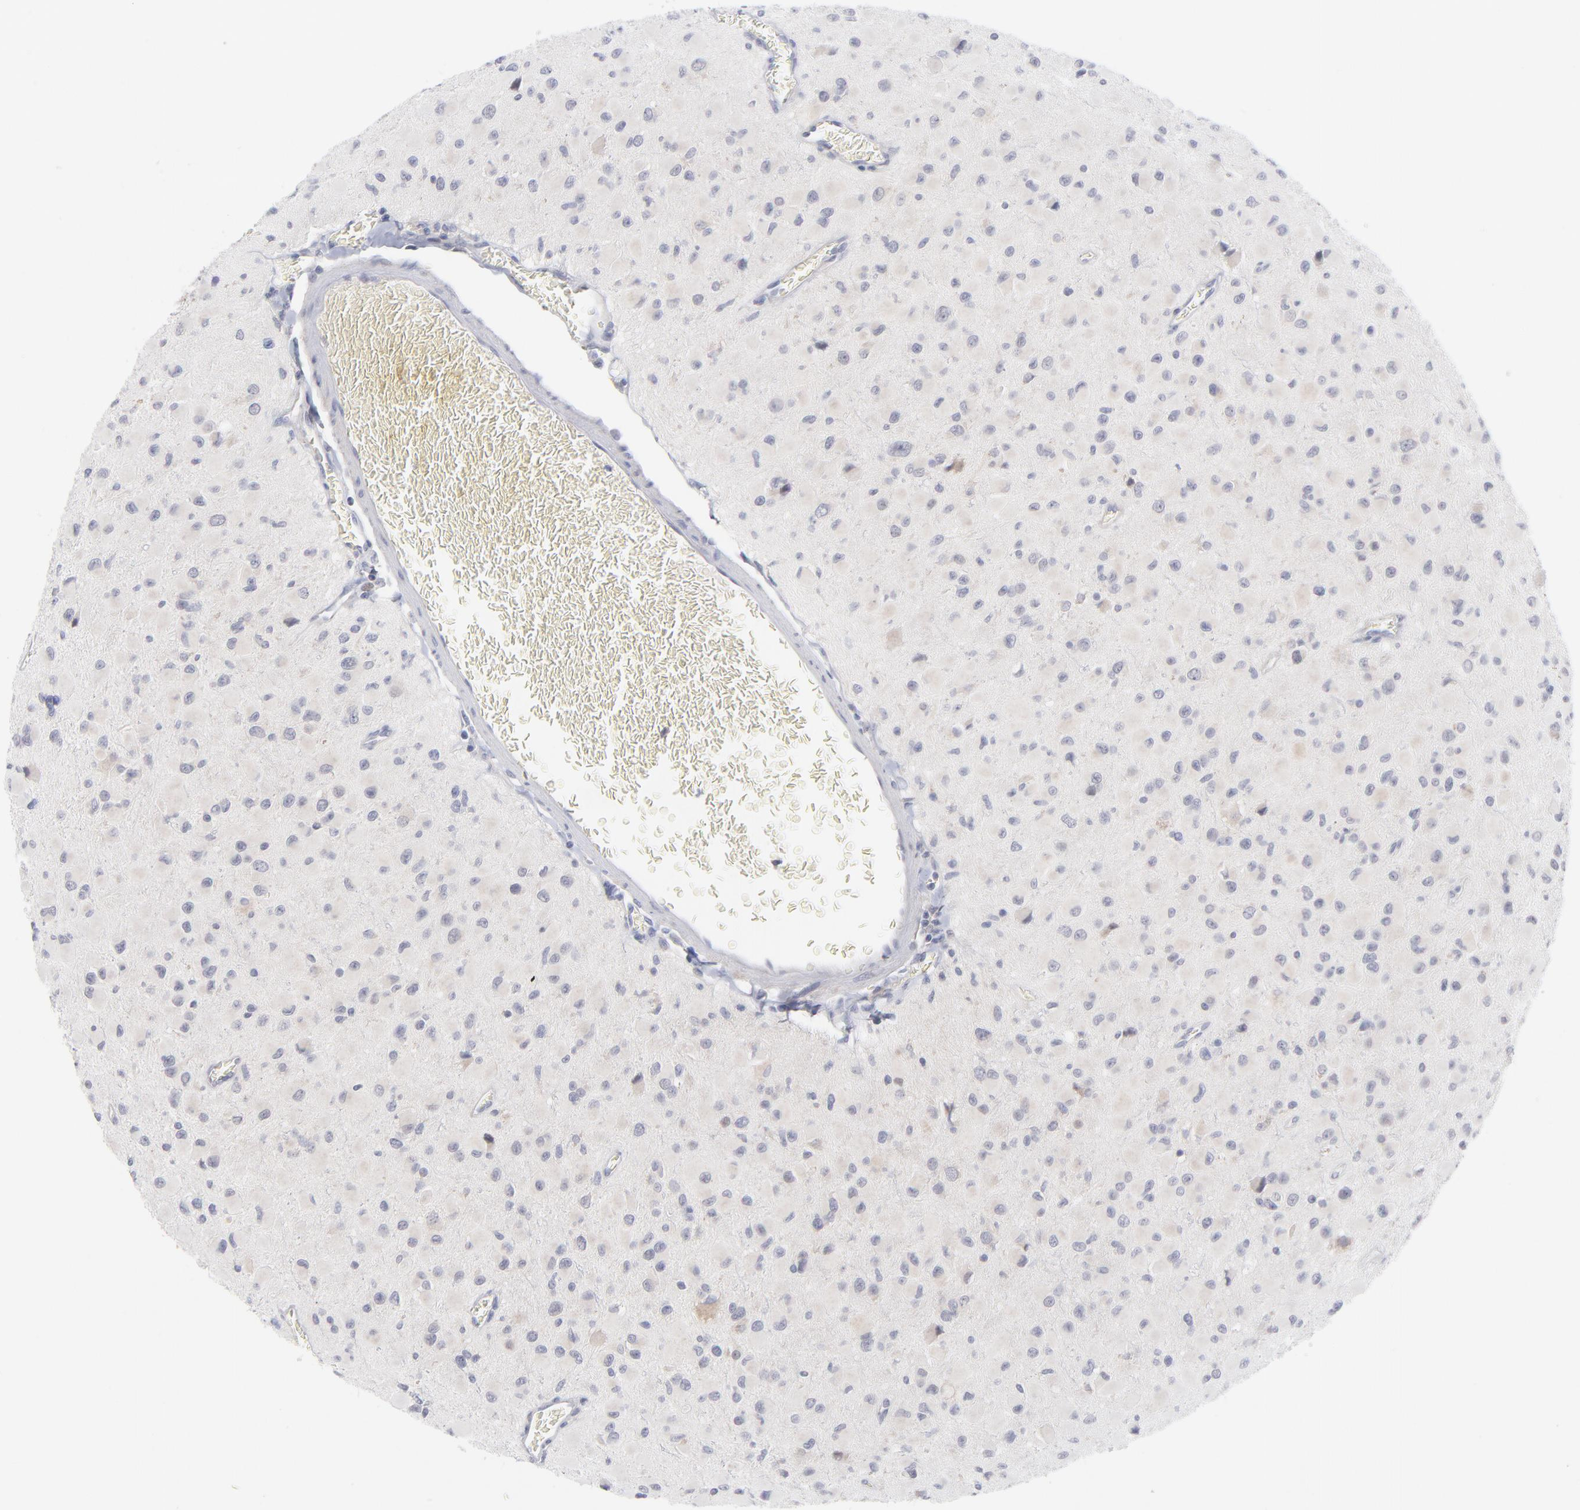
{"staining": {"intensity": "negative", "quantity": "none", "location": "none"}, "tissue": "glioma", "cell_type": "Tumor cells", "image_type": "cancer", "snomed": [{"axis": "morphology", "description": "Glioma, malignant, Low grade"}, {"axis": "topography", "description": "Brain"}], "caption": "IHC micrograph of glioma stained for a protein (brown), which shows no staining in tumor cells. Brightfield microscopy of immunohistochemistry (IHC) stained with DAB (3,3'-diaminobenzidine) (brown) and hematoxylin (blue), captured at high magnification.", "gene": "RPS24", "patient": {"sex": "male", "age": 42}}